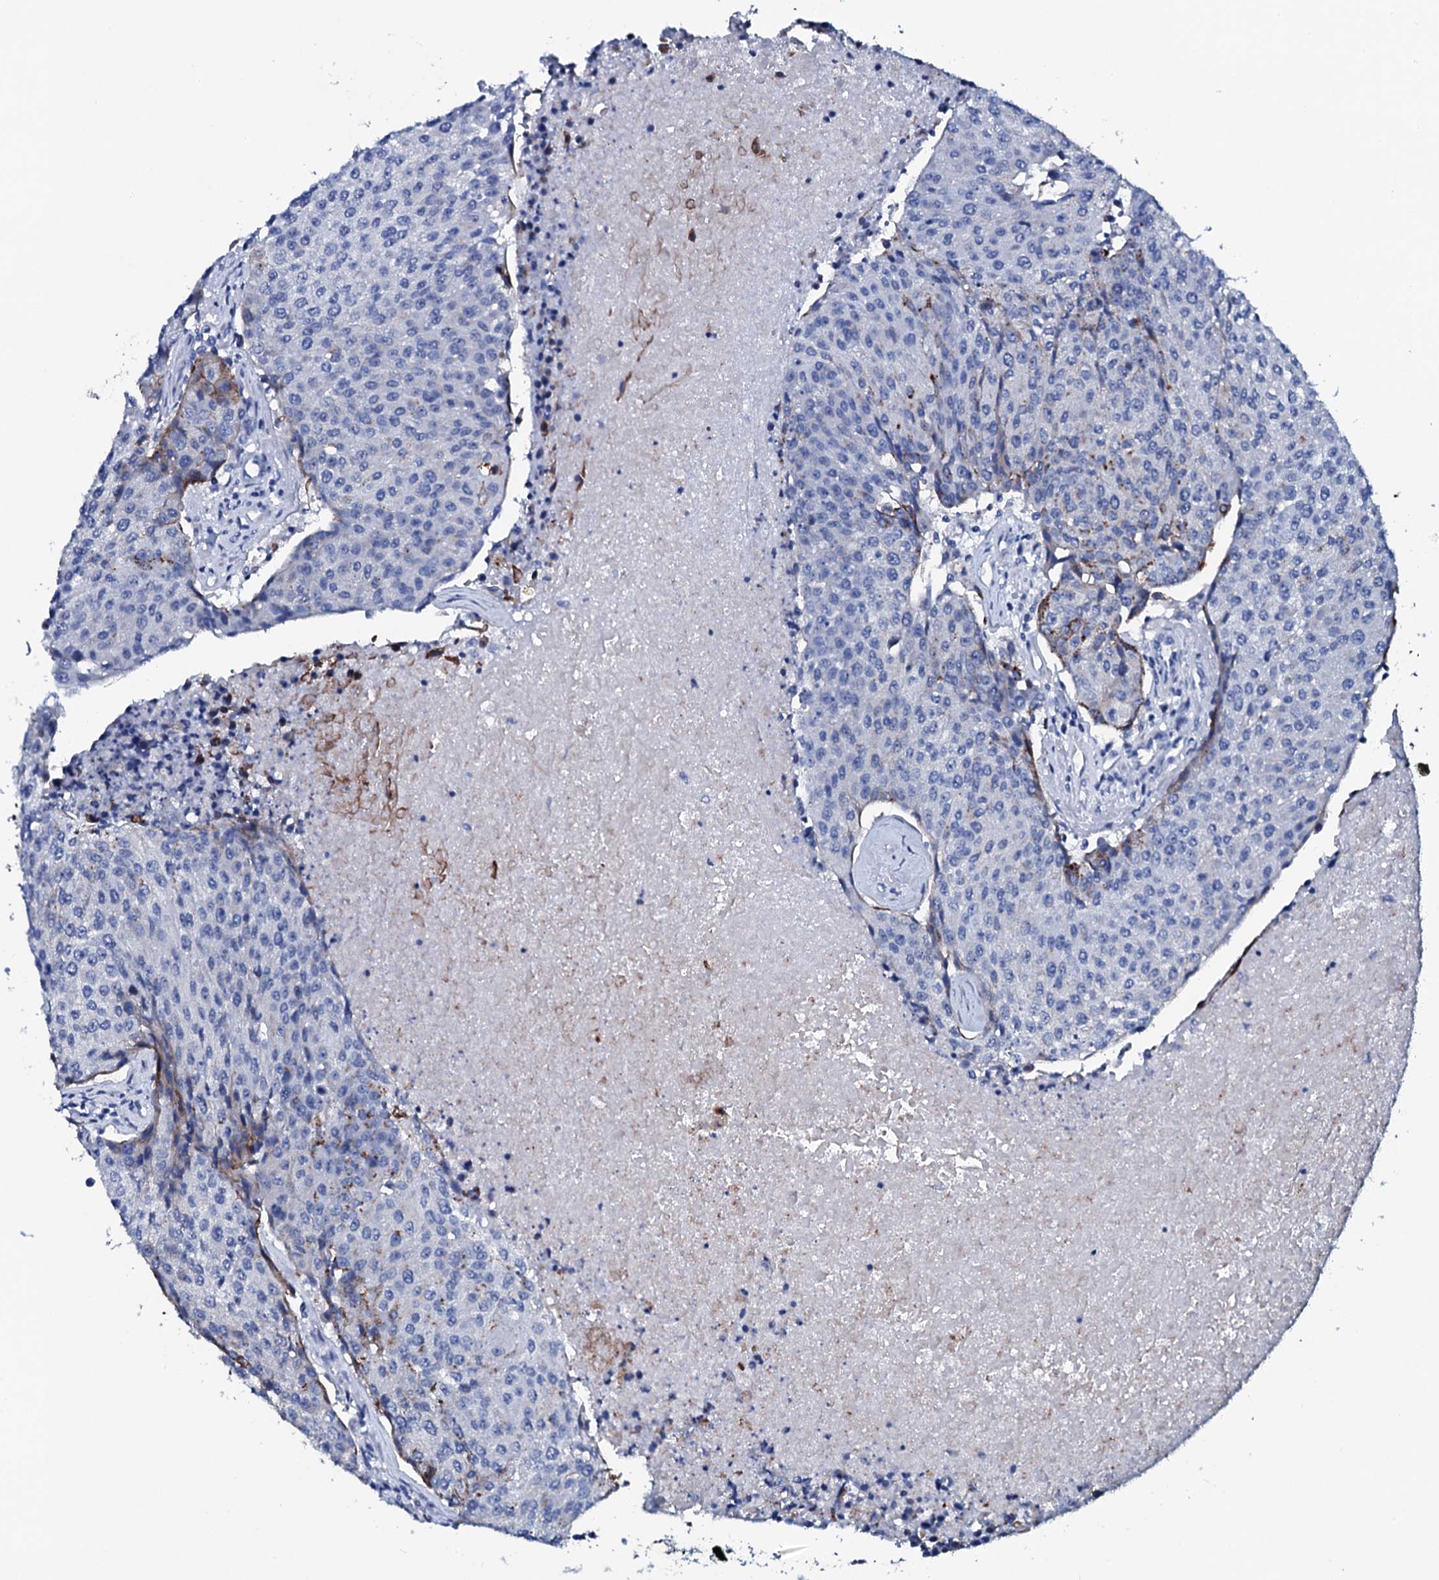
{"staining": {"intensity": "moderate", "quantity": "<25%", "location": "cytoplasmic/membranous"}, "tissue": "urothelial cancer", "cell_type": "Tumor cells", "image_type": "cancer", "snomed": [{"axis": "morphology", "description": "Urothelial carcinoma, High grade"}, {"axis": "topography", "description": "Urinary bladder"}], "caption": "The histopathology image reveals staining of high-grade urothelial carcinoma, revealing moderate cytoplasmic/membranous protein expression (brown color) within tumor cells.", "gene": "GYS2", "patient": {"sex": "female", "age": 85}}